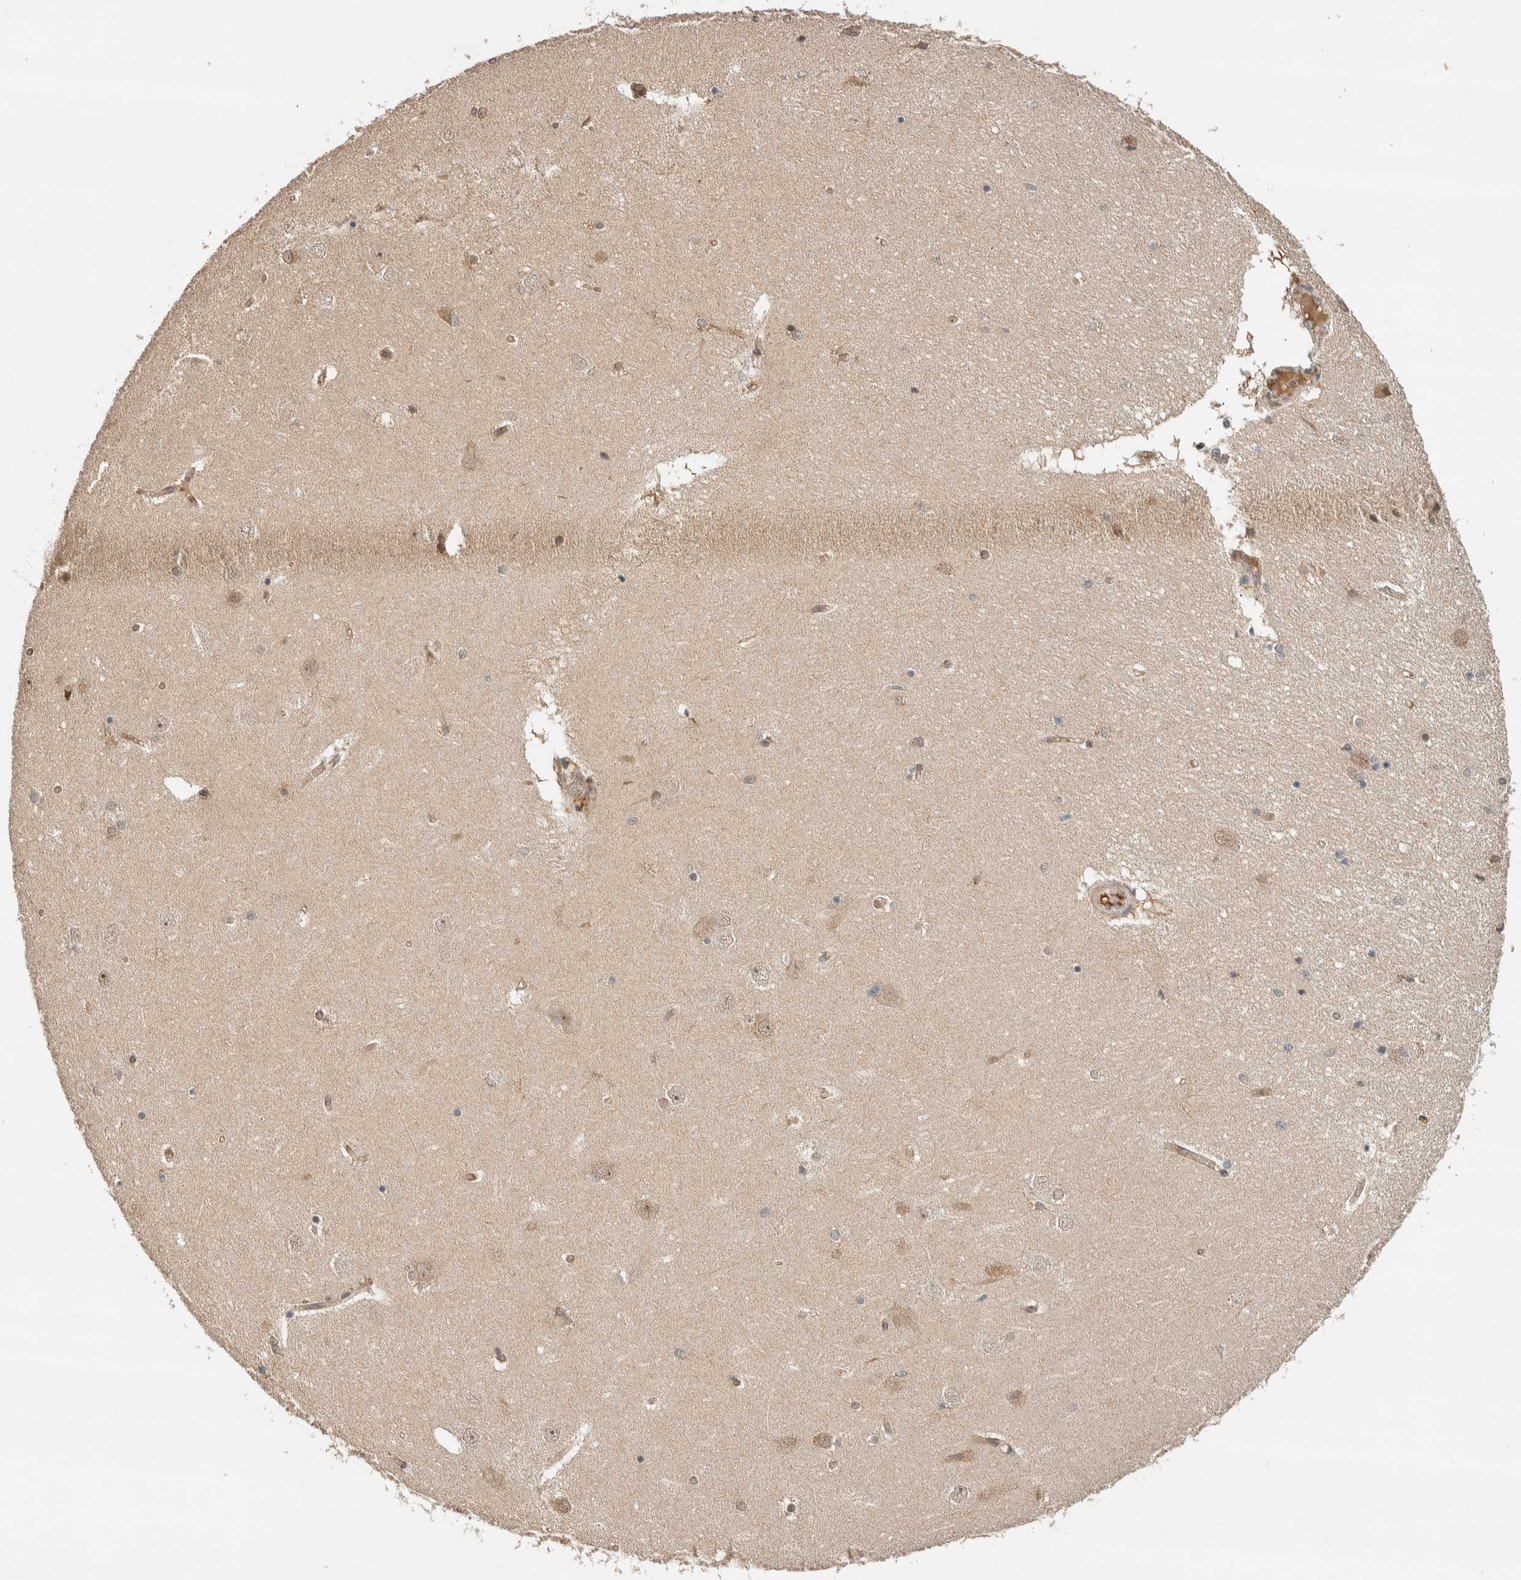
{"staining": {"intensity": "weak", "quantity": "25%-75%", "location": "cytoplasmic/membranous"}, "tissue": "hippocampus", "cell_type": "Glial cells", "image_type": "normal", "snomed": [{"axis": "morphology", "description": "Normal tissue, NOS"}, {"axis": "topography", "description": "Hippocampus"}], "caption": "A micrograph showing weak cytoplasmic/membranous expression in approximately 25%-75% of glial cells in benign hippocampus, as visualized by brown immunohistochemical staining.", "gene": "ZBTB2", "patient": {"sex": "female", "age": 54}}